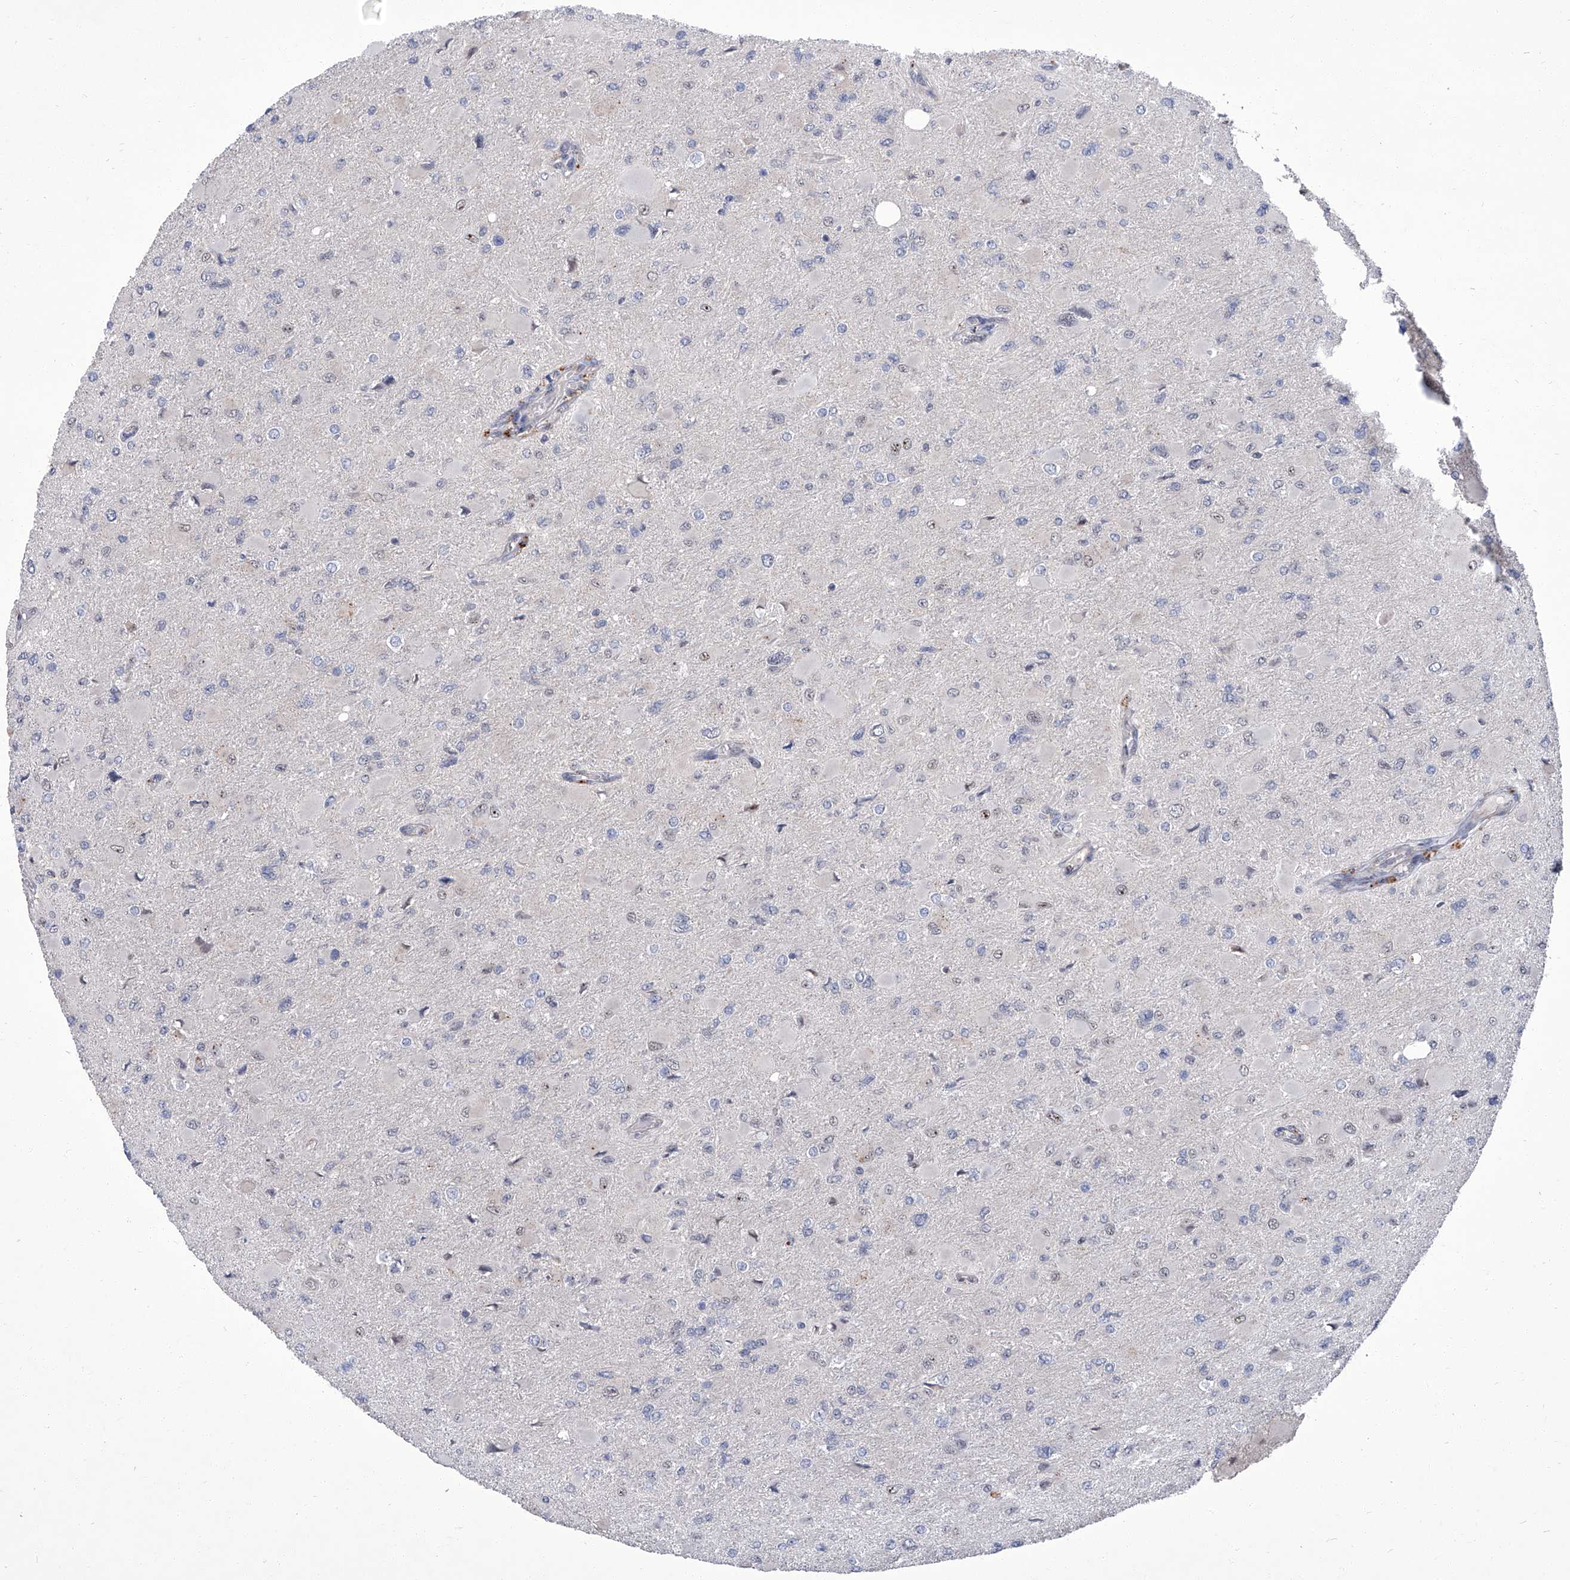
{"staining": {"intensity": "negative", "quantity": "none", "location": "none"}, "tissue": "glioma", "cell_type": "Tumor cells", "image_type": "cancer", "snomed": [{"axis": "morphology", "description": "Glioma, malignant, High grade"}, {"axis": "topography", "description": "Cerebral cortex"}], "caption": "DAB immunohistochemical staining of human high-grade glioma (malignant) reveals no significant staining in tumor cells.", "gene": "CMTR1", "patient": {"sex": "female", "age": 36}}